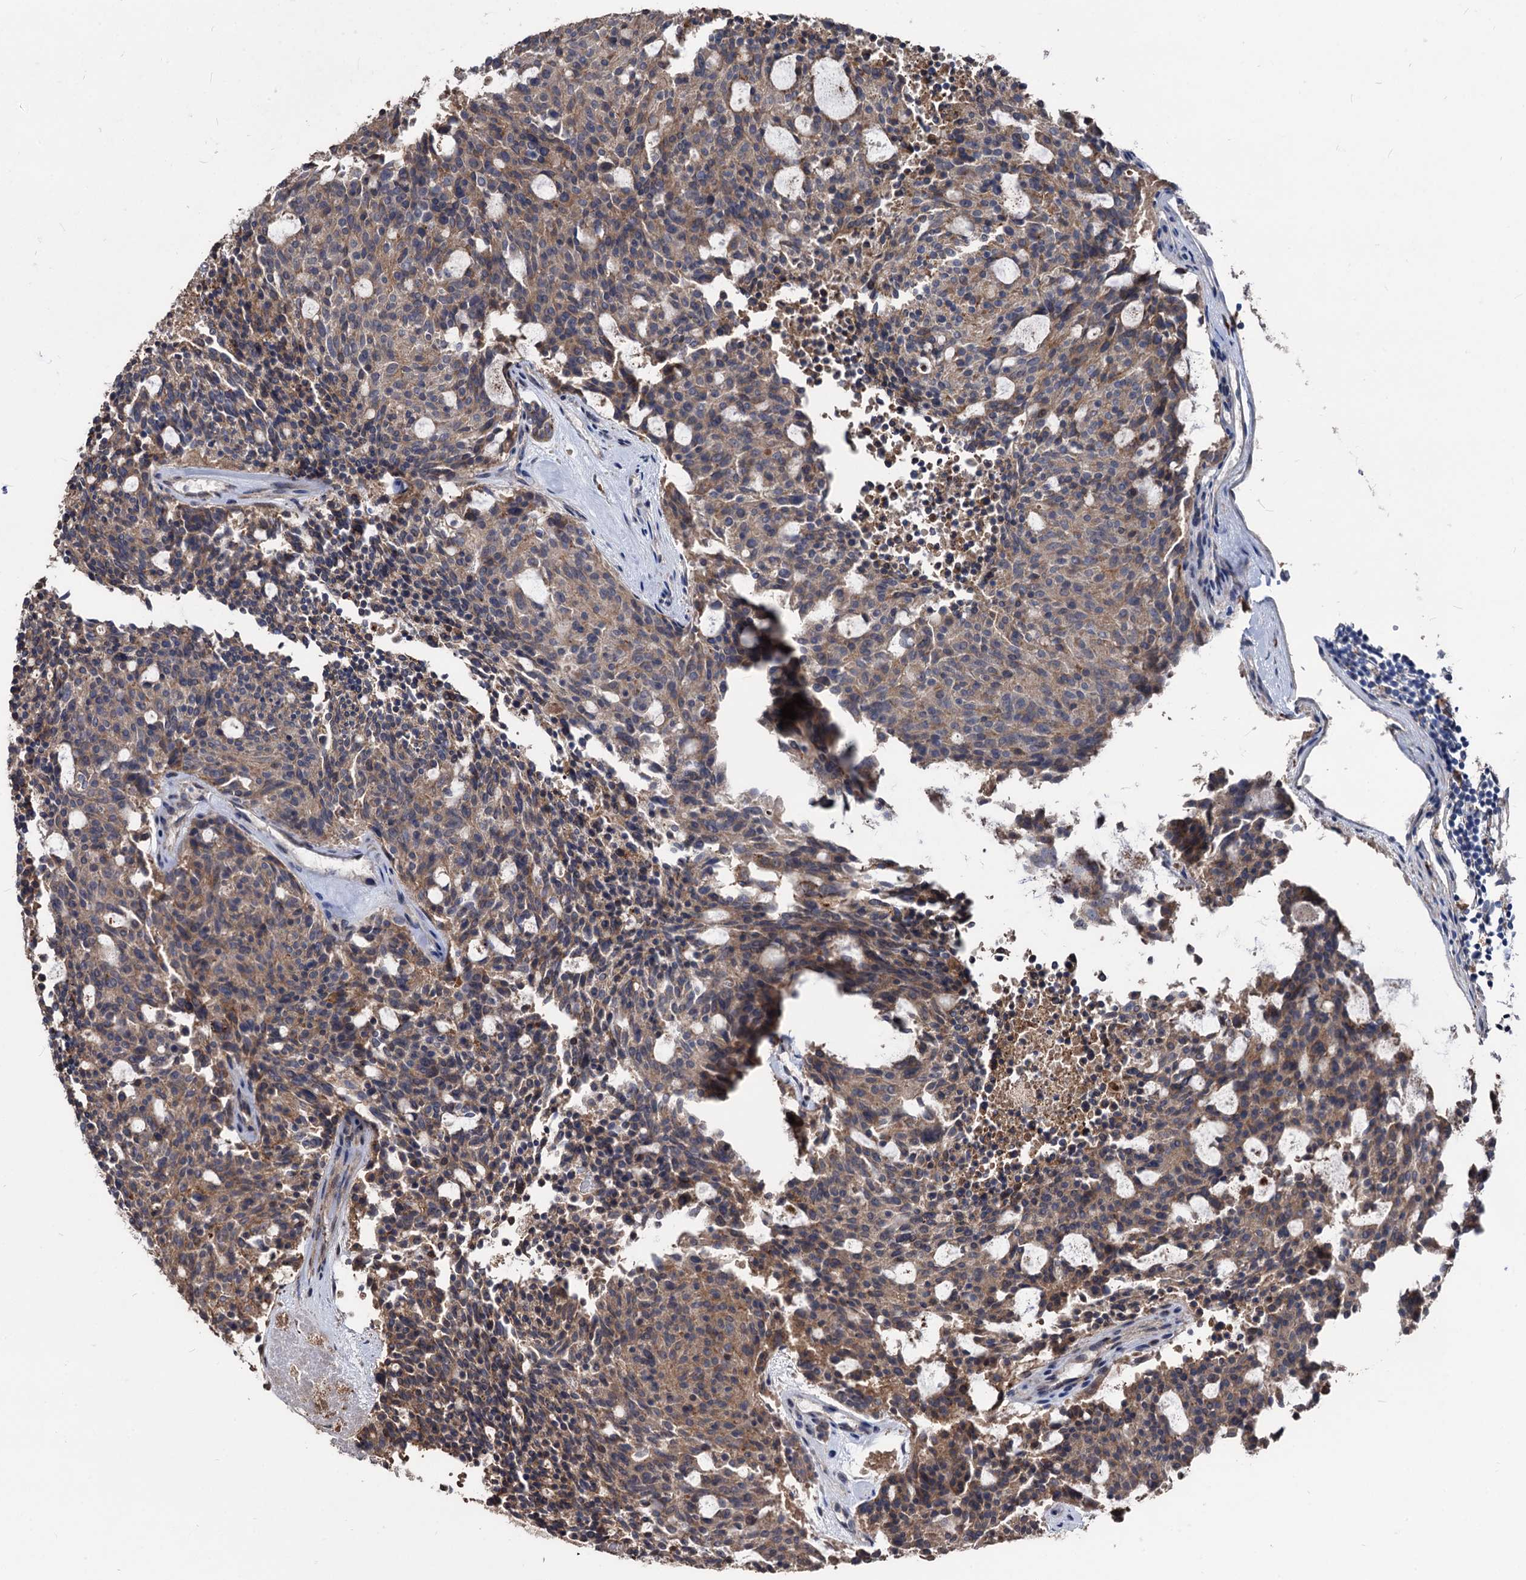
{"staining": {"intensity": "moderate", "quantity": "25%-75%", "location": "cytoplasmic/membranous"}, "tissue": "carcinoid", "cell_type": "Tumor cells", "image_type": "cancer", "snomed": [{"axis": "morphology", "description": "Carcinoid, malignant, NOS"}, {"axis": "topography", "description": "Pancreas"}], "caption": "Protein expression analysis of carcinoid exhibits moderate cytoplasmic/membranous expression in approximately 25%-75% of tumor cells.", "gene": "SMAGP", "patient": {"sex": "female", "age": 54}}